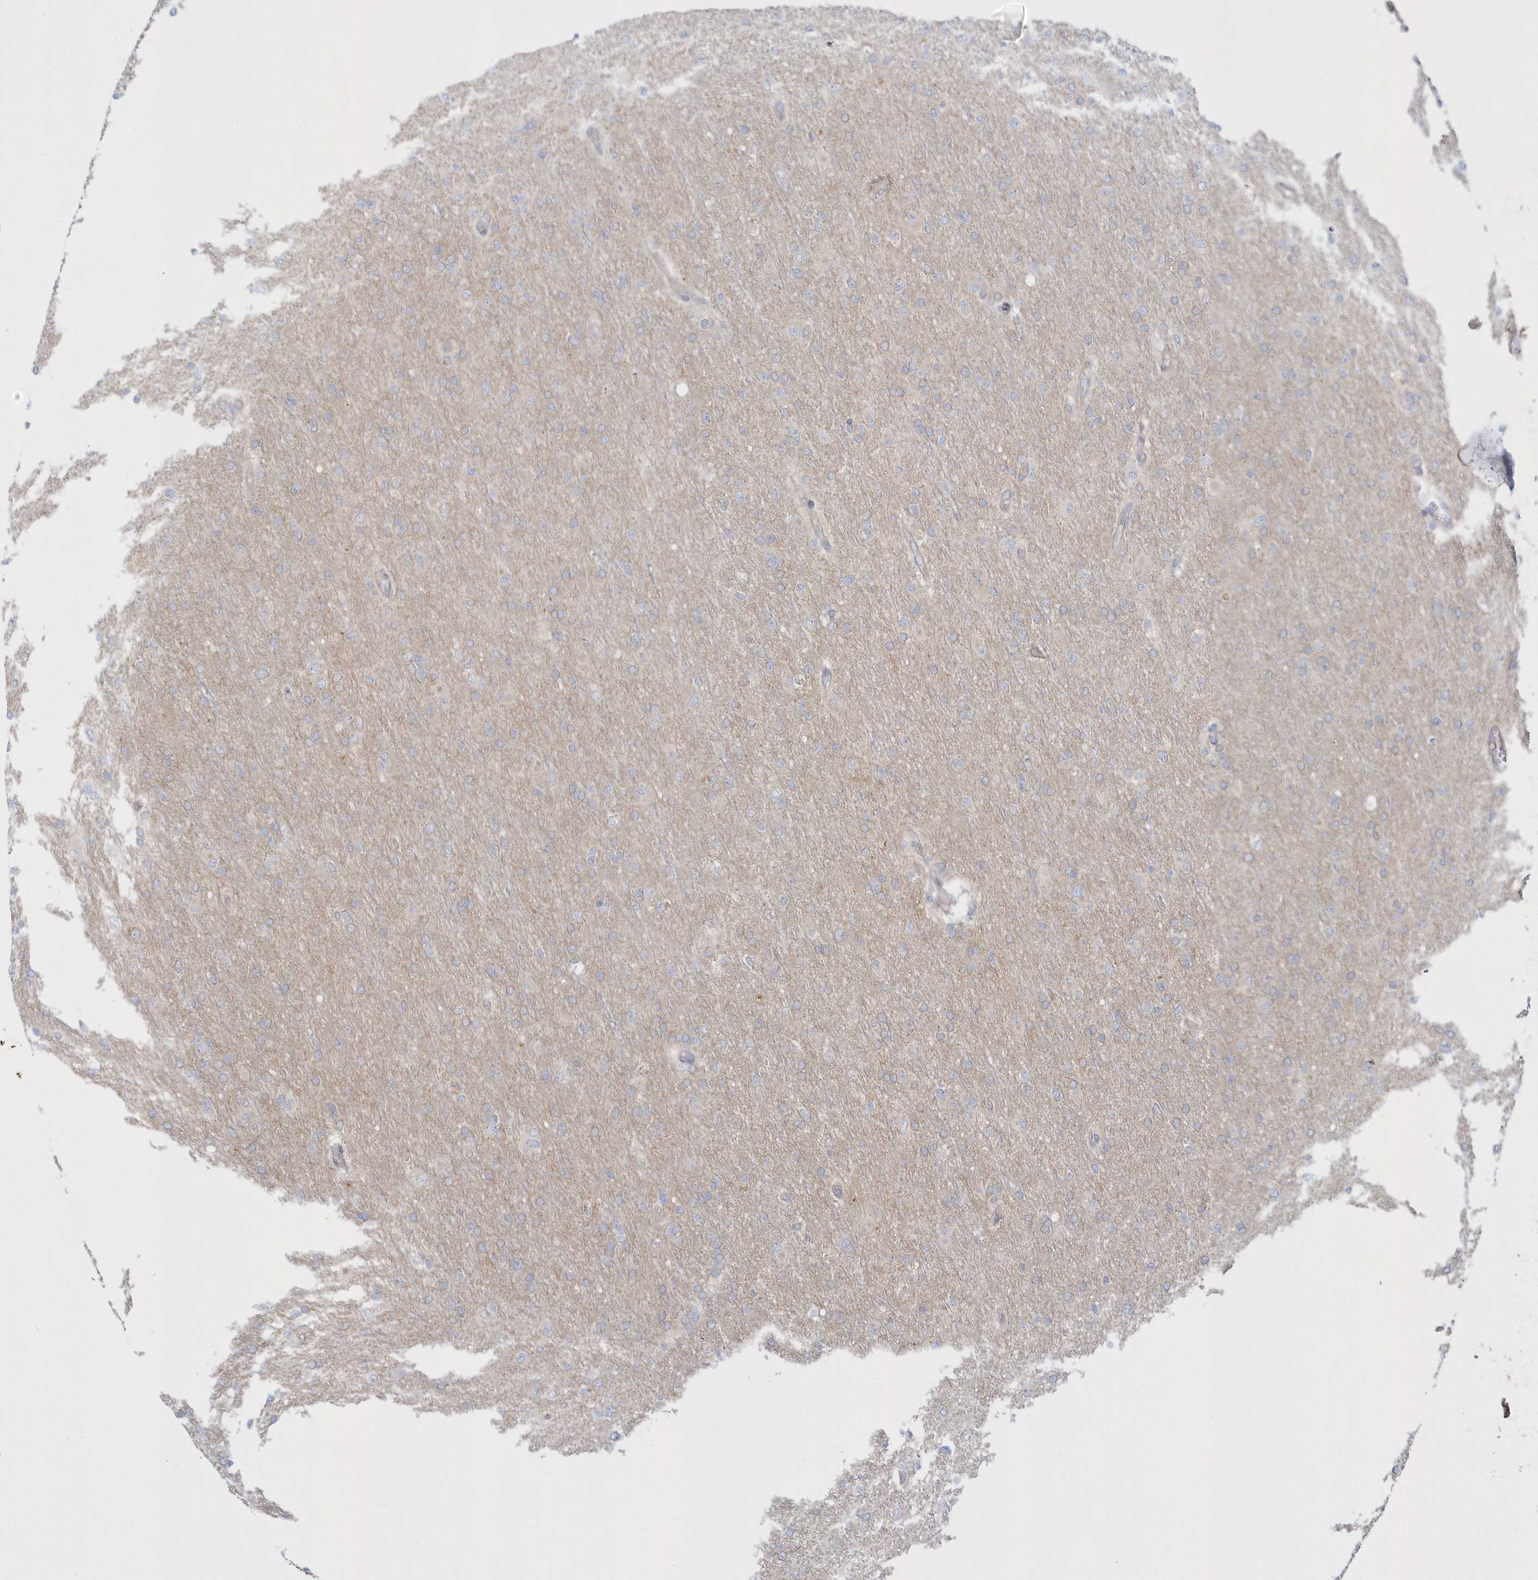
{"staining": {"intensity": "negative", "quantity": "none", "location": "none"}, "tissue": "glioma", "cell_type": "Tumor cells", "image_type": "cancer", "snomed": [{"axis": "morphology", "description": "Glioma, malignant, High grade"}, {"axis": "topography", "description": "Cerebral cortex"}], "caption": "IHC photomicrograph of neoplastic tissue: glioma stained with DAB (3,3'-diaminobenzidine) demonstrates no significant protein staining in tumor cells.", "gene": "DNAJC18", "patient": {"sex": "female", "age": 36}}